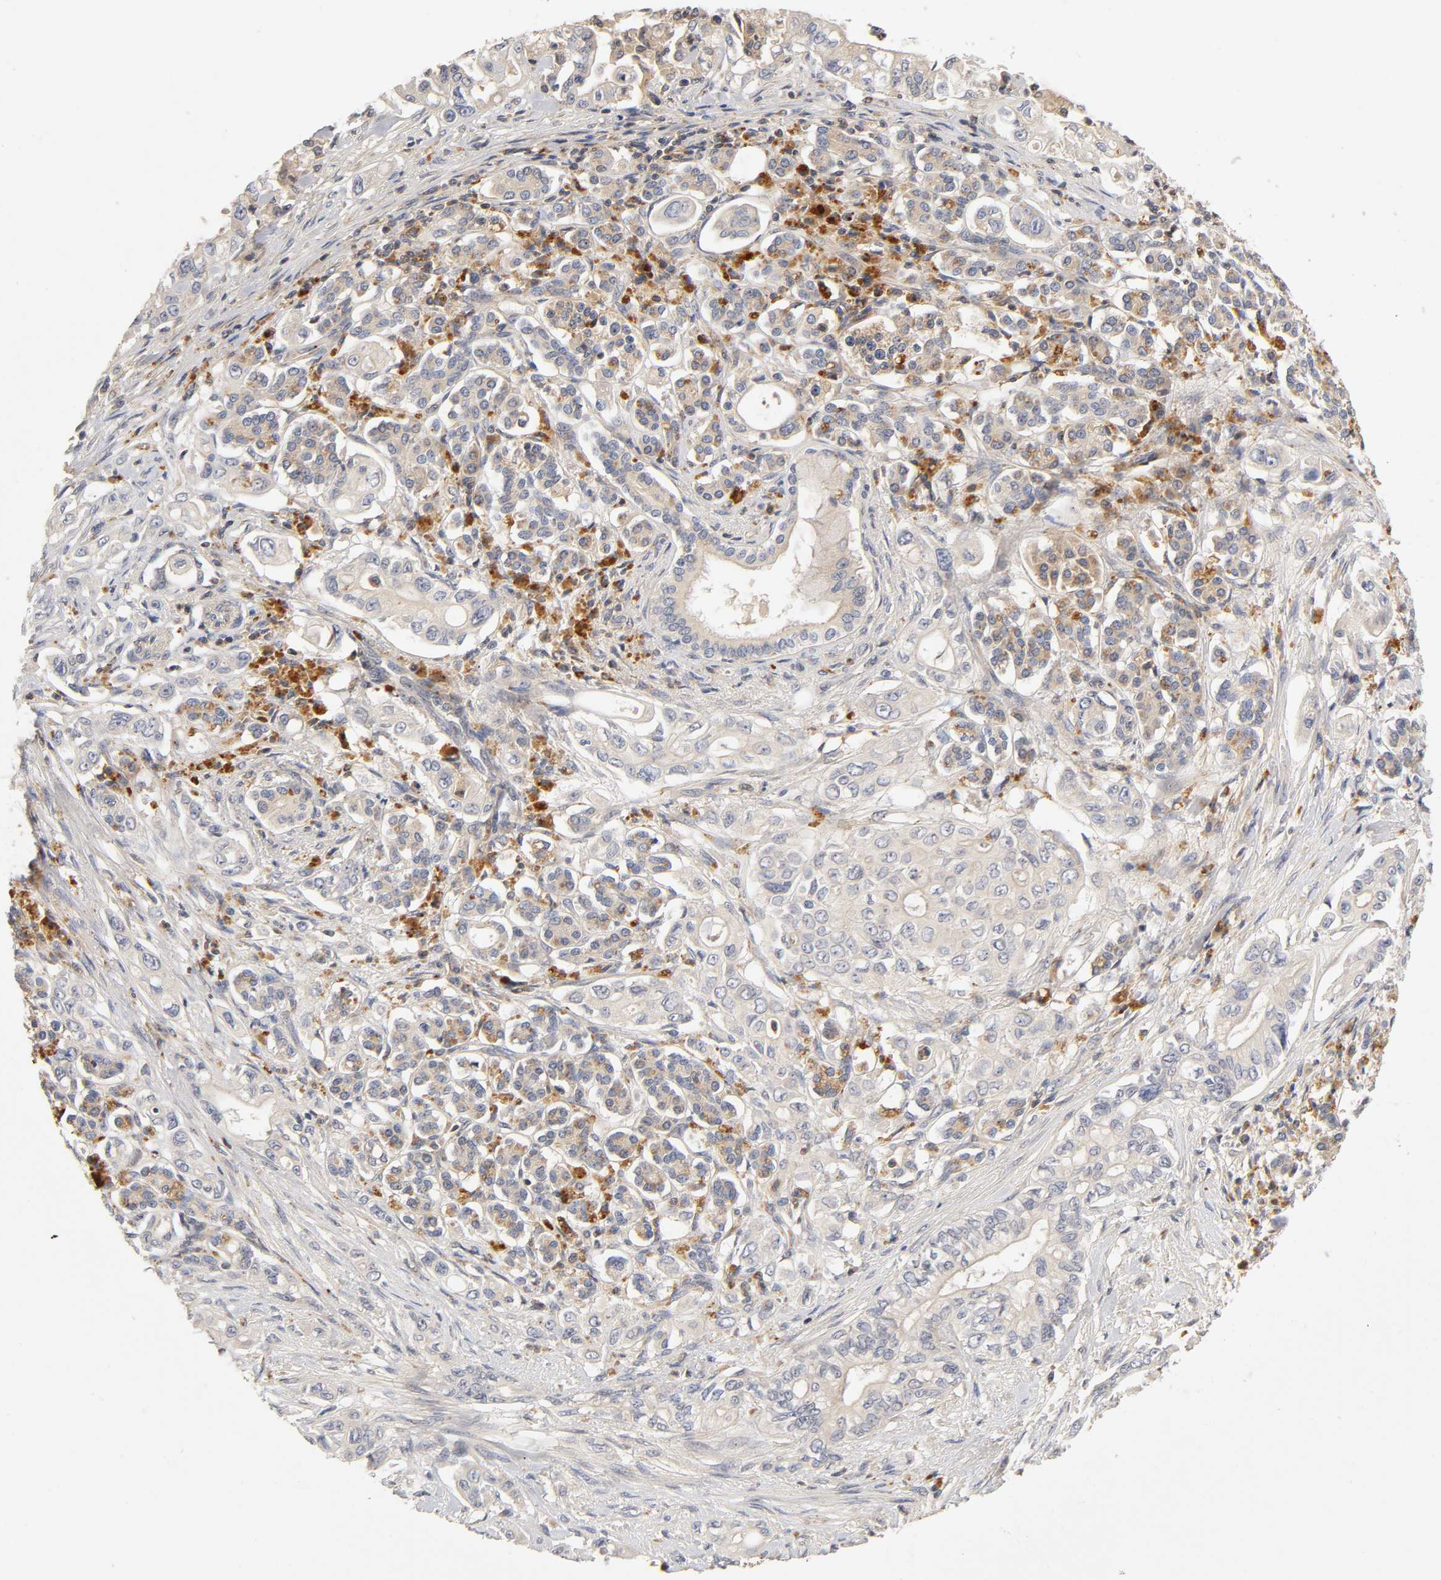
{"staining": {"intensity": "weak", "quantity": "25%-75%", "location": "cytoplasmic/membranous"}, "tissue": "pancreatic cancer", "cell_type": "Tumor cells", "image_type": "cancer", "snomed": [{"axis": "morphology", "description": "Normal tissue, NOS"}, {"axis": "topography", "description": "Pancreas"}], "caption": "IHC histopathology image of neoplastic tissue: pancreatic cancer stained using immunohistochemistry shows low levels of weak protein expression localized specifically in the cytoplasmic/membranous of tumor cells, appearing as a cytoplasmic/membranous brown color.", "gene": "RHOA", "patient": {"sex": "male", "age": 42}}